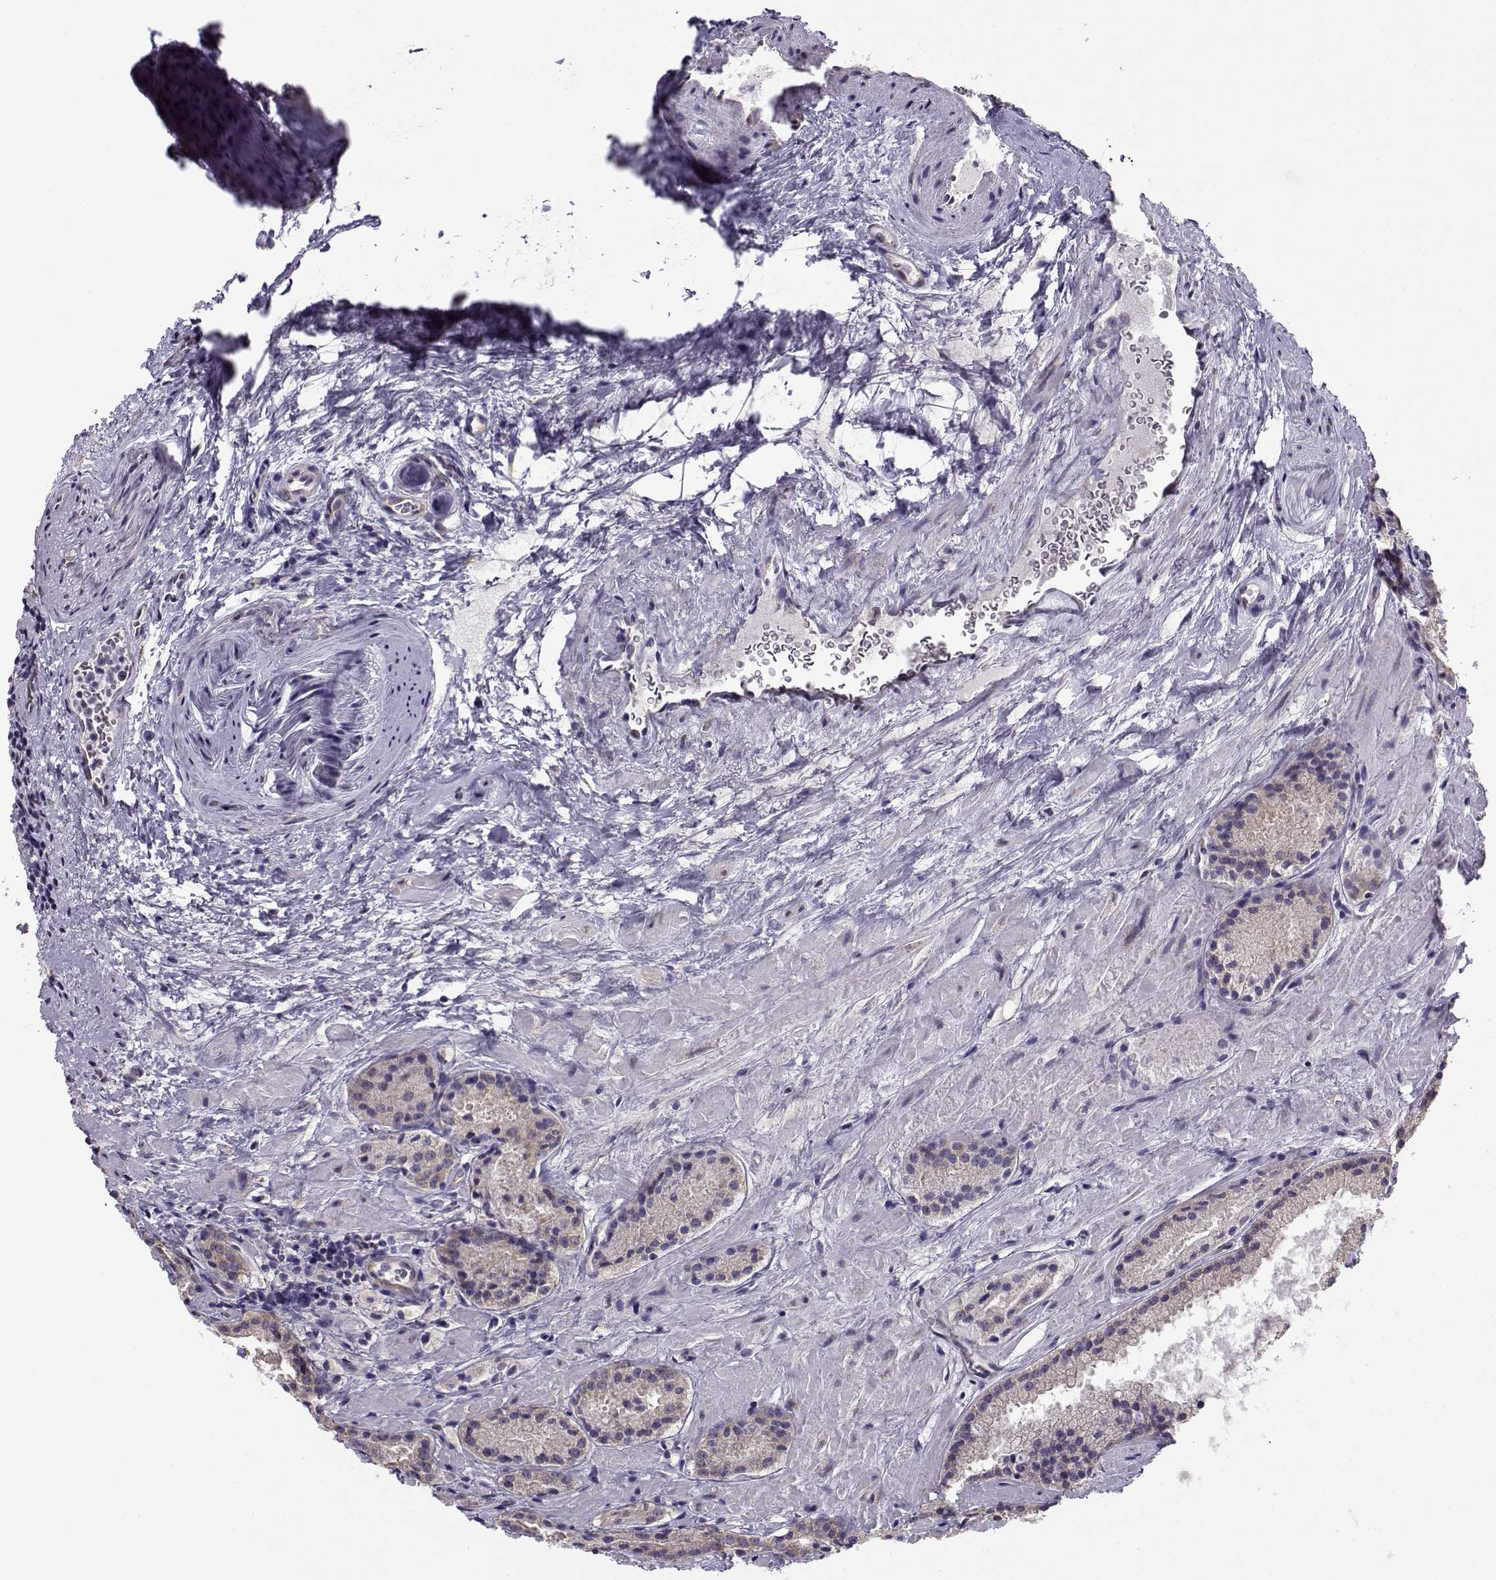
{"staining": {"intensity": "weak", "quantity": "25%-75%", "location": "cytoplasmic/membranous"}, "tissue": "prostate cancer", "cell_type": "Tumor cells", "image_type": "cancer", "snomed": [{"axis": "morphology", "description": "Adenocarcinoma, NOS"}, {"axis": "morphology", "description": "Adenocarcinoma, High grade"}, {"axis": "topography", "description": "Prostate"}], "caption": "This histopathology image displays immunohistochemistry (IHC) staining of human prostate adenocarcinoma, with low weak cytoplasmic/membranous expression in about 25%-75% of tumor cells.", "gene": "BEND6", "patient": {"sex": "male", "age": 62}}